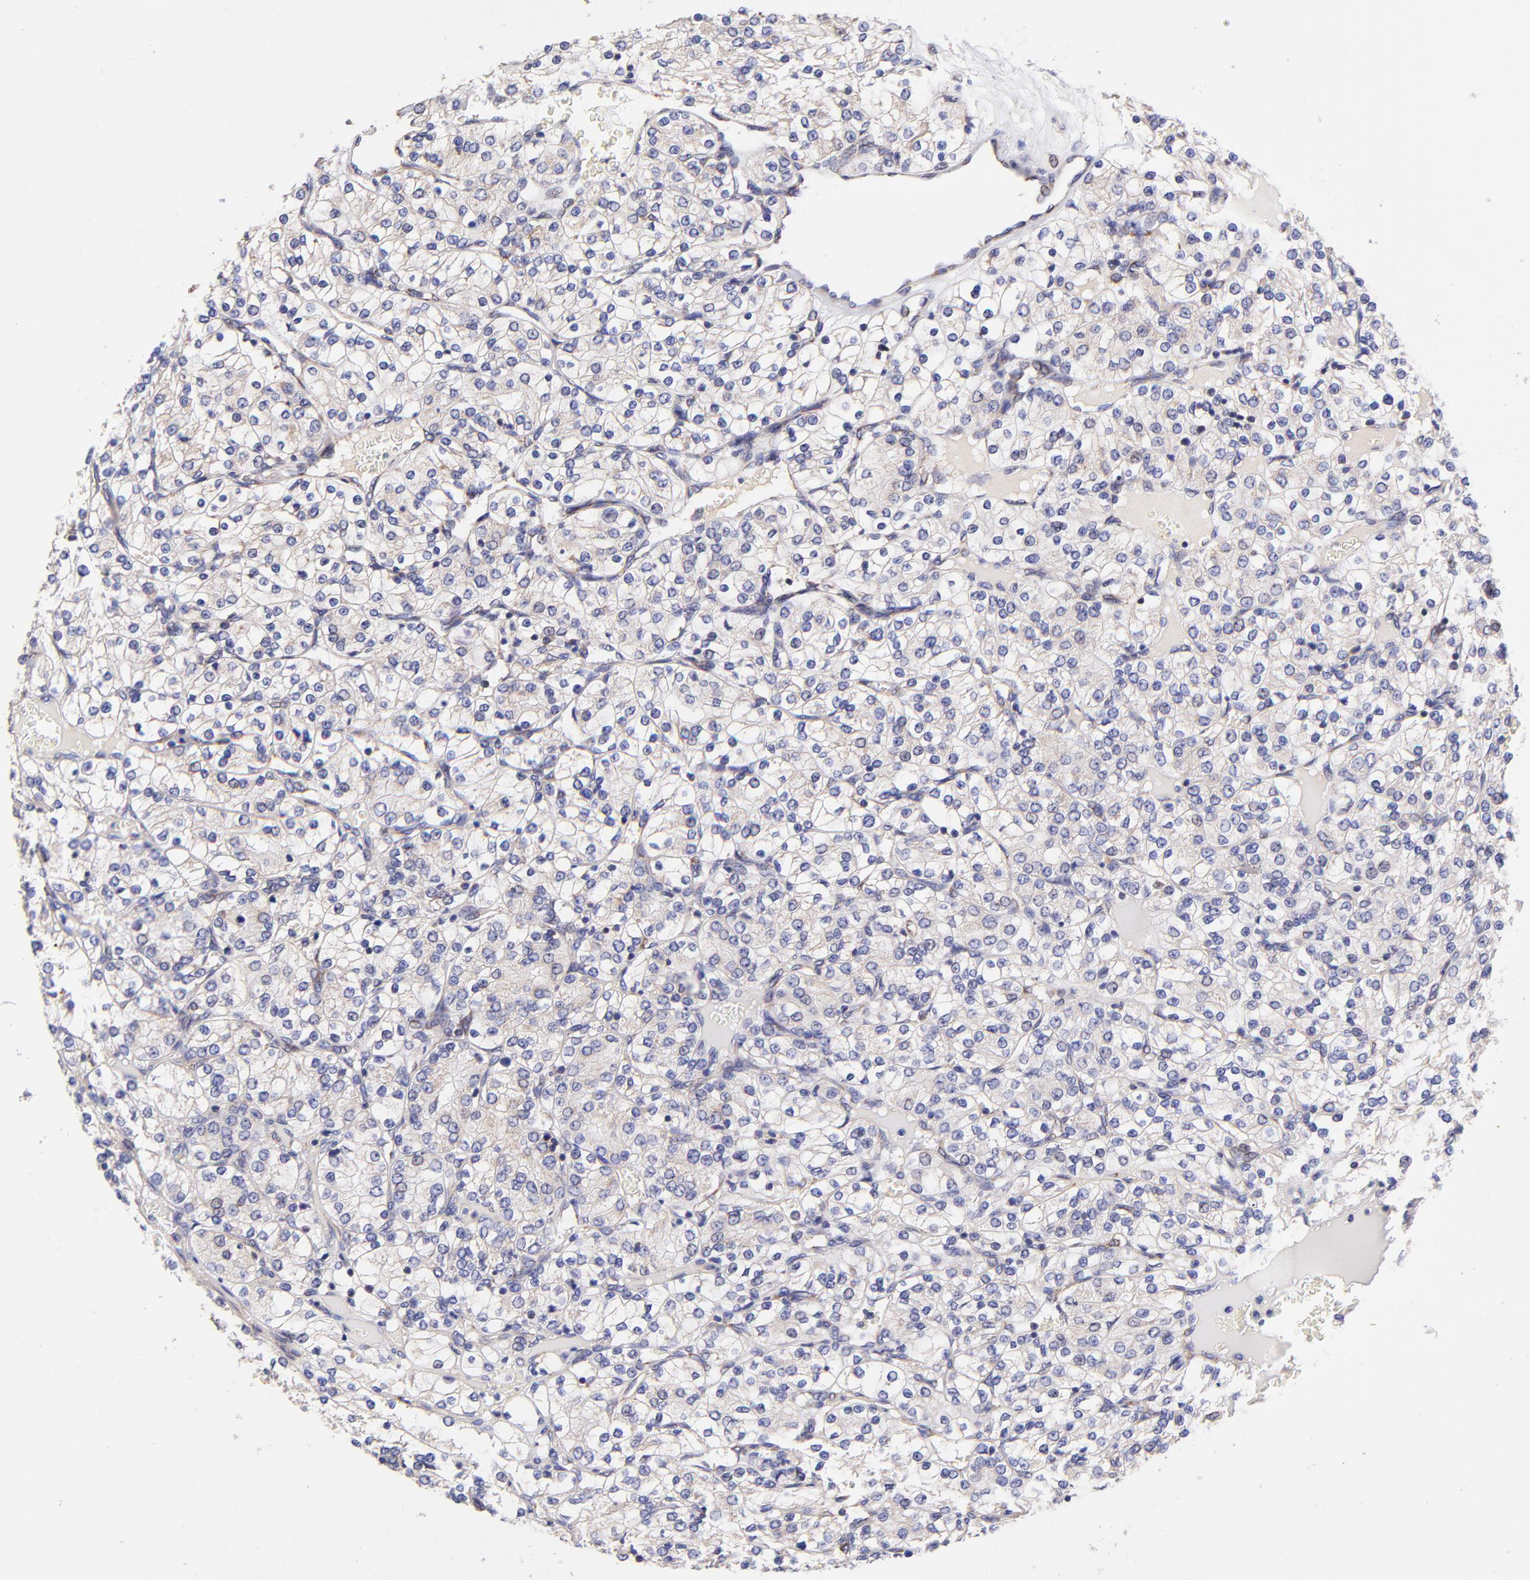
{"staining": {"intensity": "negative", "quantity": "none", "location": "none"}, "tissue": "renal cancer", "cell_type": "Tumor cells", "image_type": "cancer", "snomed": [{"axis": "morphology", "description": "Adenocarcinoma, NOS"}, {"axis": "topography", "description": "Kidney"}], "caption": "High magnification brightfield microscopy of adenocarcinoma (renal) stained with DAB (brown) and counterstained with hematoxylin (blue): tumor cells show no significant staining. Brightfield microscopy of immunohistochemistry (IHC) stained with DAB (3,3'-diaminobenzidine) (brown) and hematoxylin (blue), captured at high magnification.", "gene": "PREX1", "patient": {"sex": "female", "age": 62}}